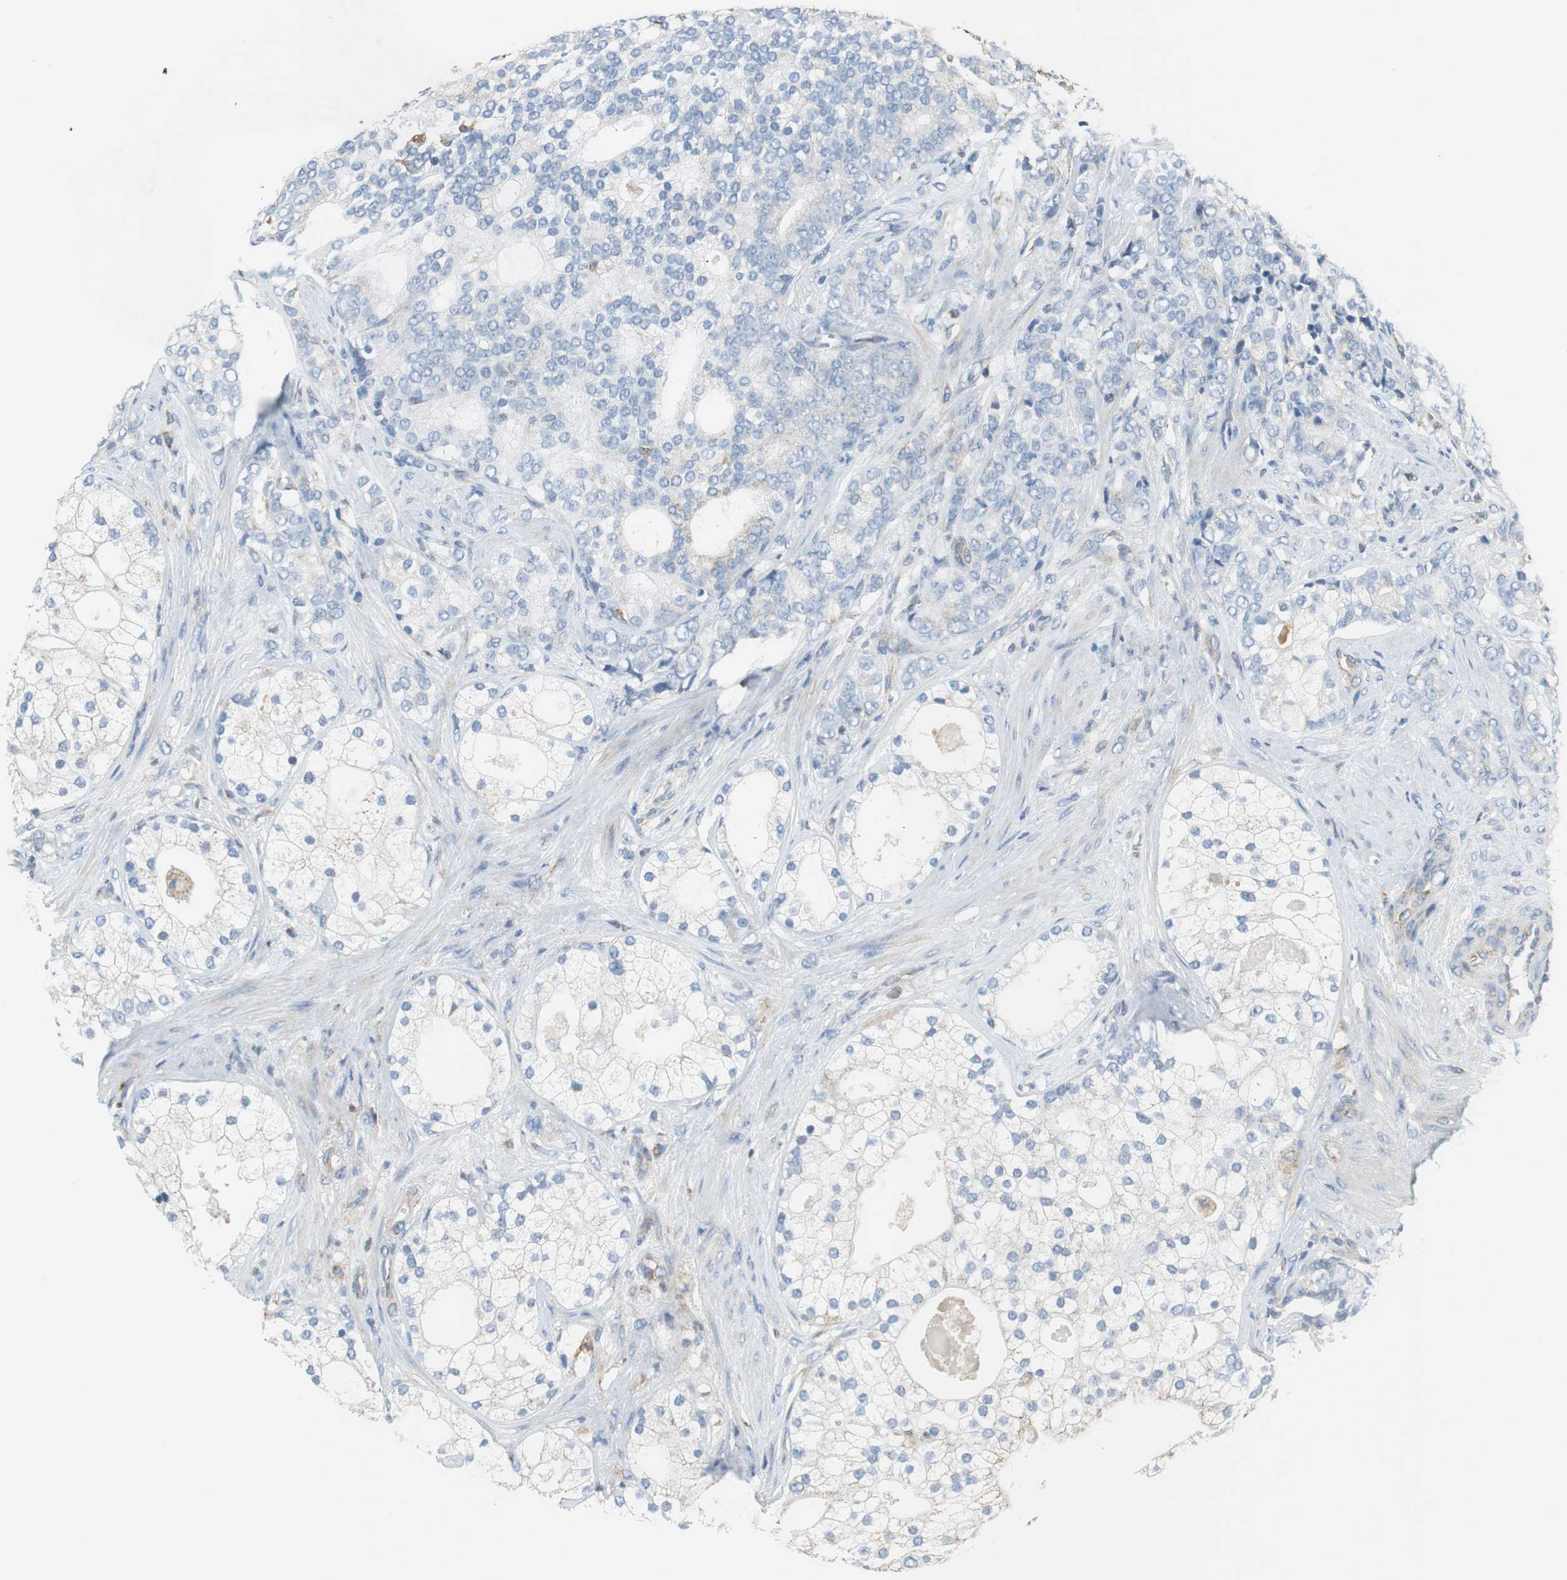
{"staining": {"intensity": "negative", "quantity": "none", "location": "none"}, "tissue": "prostate cancer", "cell_type": "Tumor cells", "image_type": "cancer", "snomed": [{"axis": "morphology", "description": "Adenocarcinoma, Low grade"}, {"axis": "topography", "description": "Prostate"}], "caption": "IHC of human prostate cancer (low-grade adenocarcinoma) exhibits no staining in tumor cells.", "gene": "GSTK1", "patient": {"sex": "male", "age": 58}}